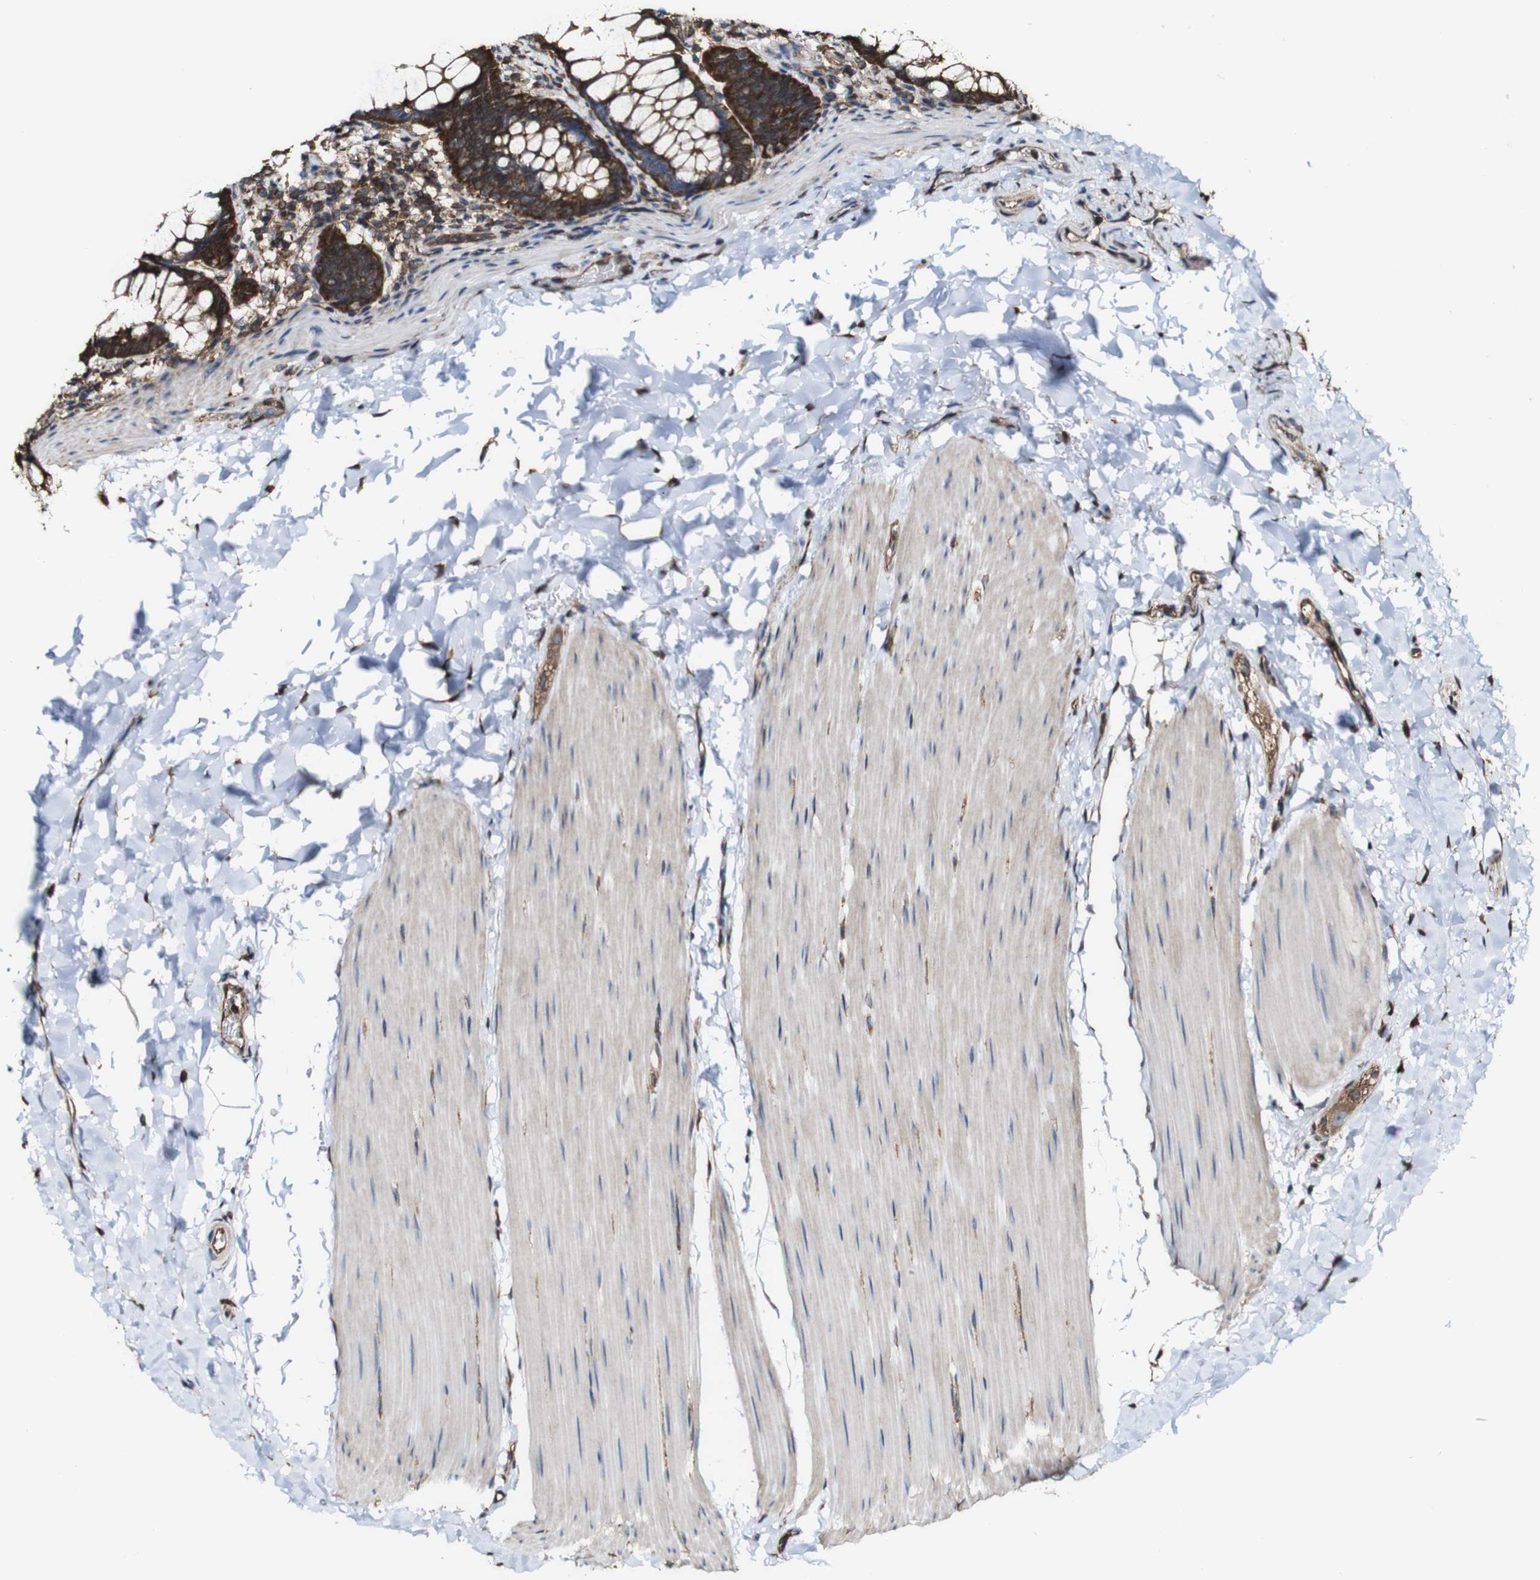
{"staining": {"intensity": "moderate", "quantity": ">75%", "location": "cytoplasmic/membranous"}, "tissue": "rectum", "cell_type": "Glandular cells", "image_type": "normal", "snomed": [{"axis": "morphology", "description": "Normal tissue, NOS"}, {"axis": "topography", "description": "Rectum"}], "caption": "Brown immunohistochemical staining in benign human rectum displays moderate cytoplasmic/membranous positivity in approximately >75% of glandular cells. The protein of interest is stained brown, and the nuclei are stained in blue (DAB IHC with brightfield microscopy, high magnification).", "gene": "PTPRR", "patient": {"sex": "female", "age": 24}}